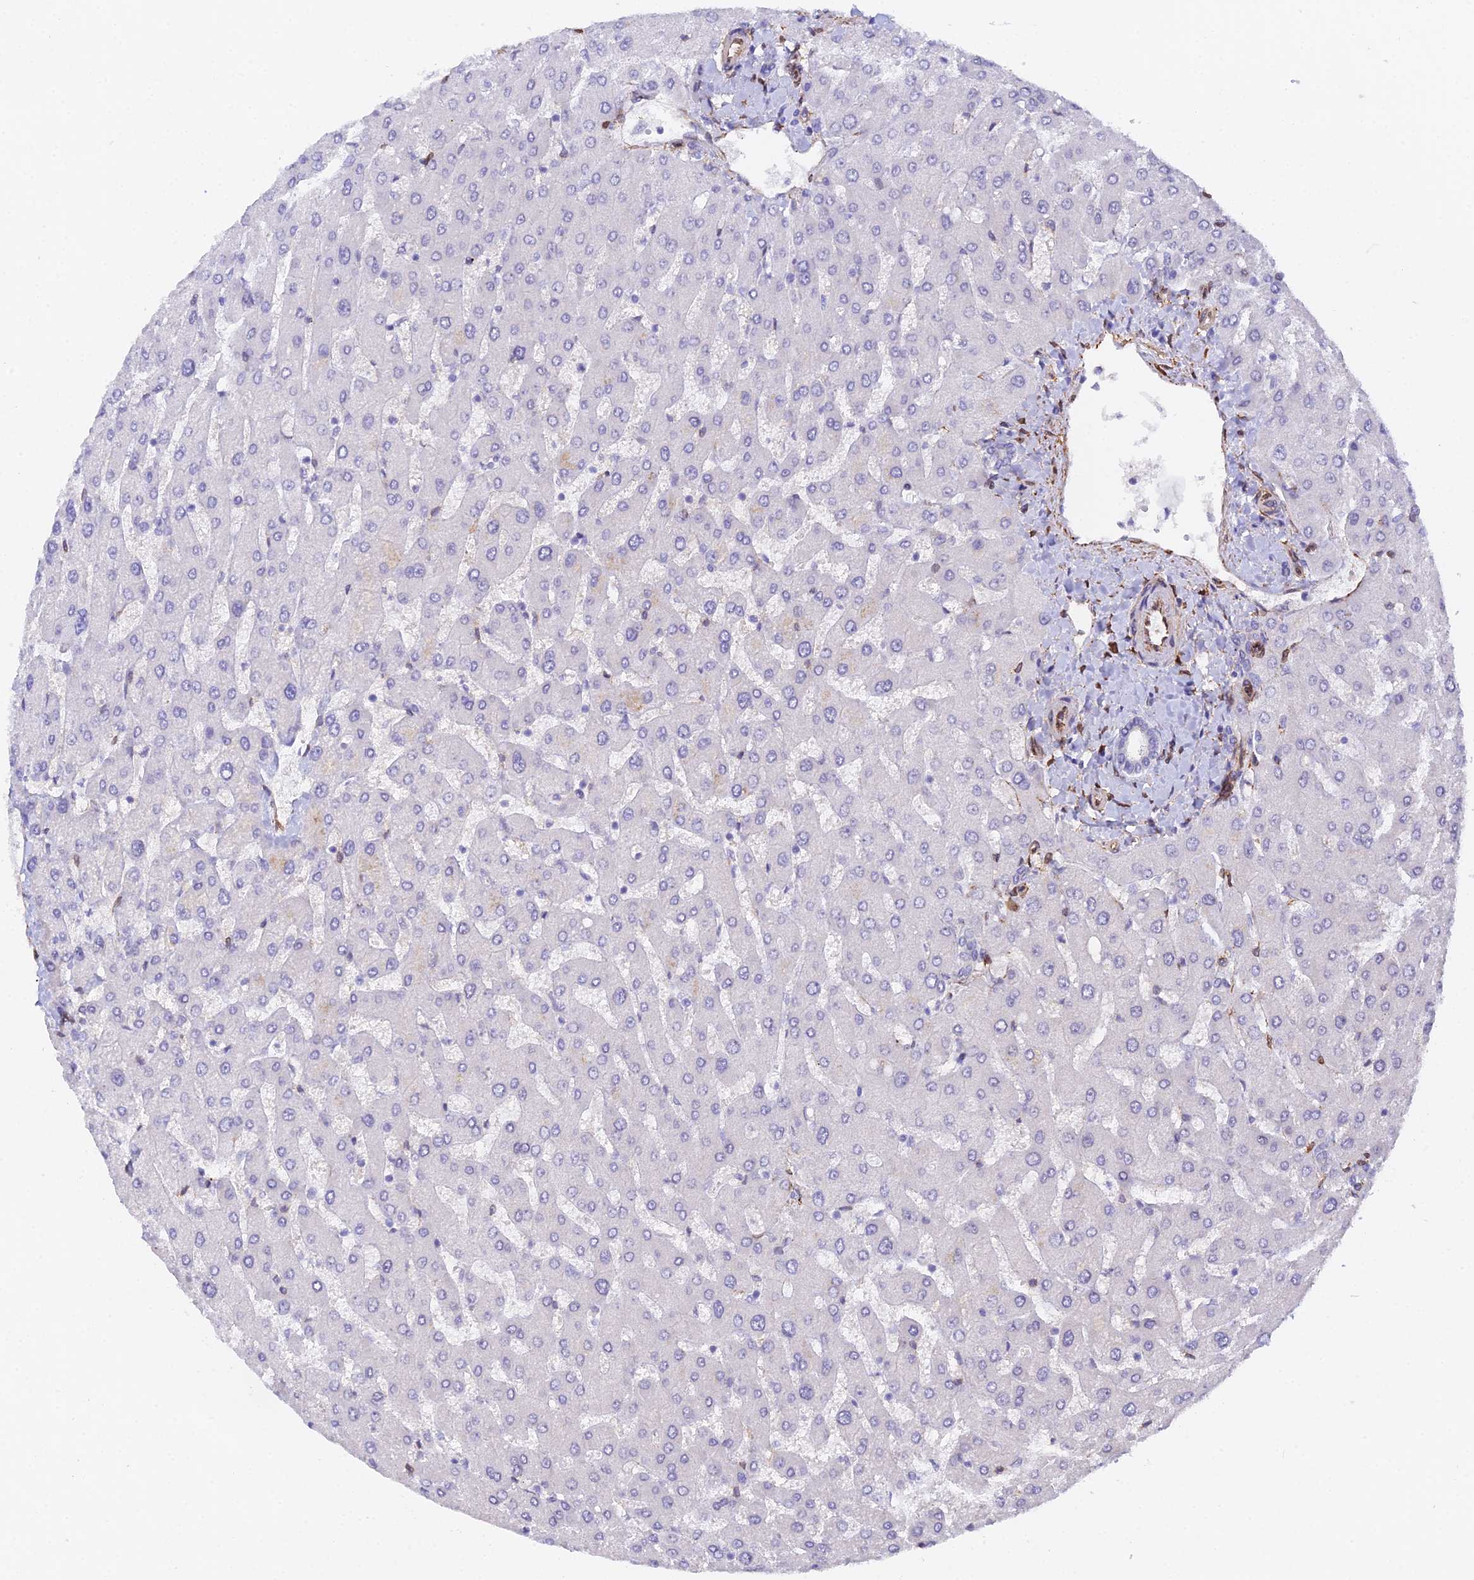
{"staining": {"intensity": "negative", "quantity": "none", "location": "none"}, "tissue": "liver", "cell_type": "Cholangiocytes", "image_type": "normal", "snomed": [{"axis": "morphology", "description": "Normal tissue, NOS"}, {"axis": "topography", "description": "Liver"}], "caption": "IHC histopathology image of normal liver: human liver stained with DAB (3,3'-diaminobenzidine) reveals no significant protein positivity in cholangiocytes. (DAB (3,3'-diaminobenzidine) immunohistochemistry (IHC) with hematoxylin counter stain).", "gene": "MXRA7", "patient": {"sex": "male", "age": 55}}